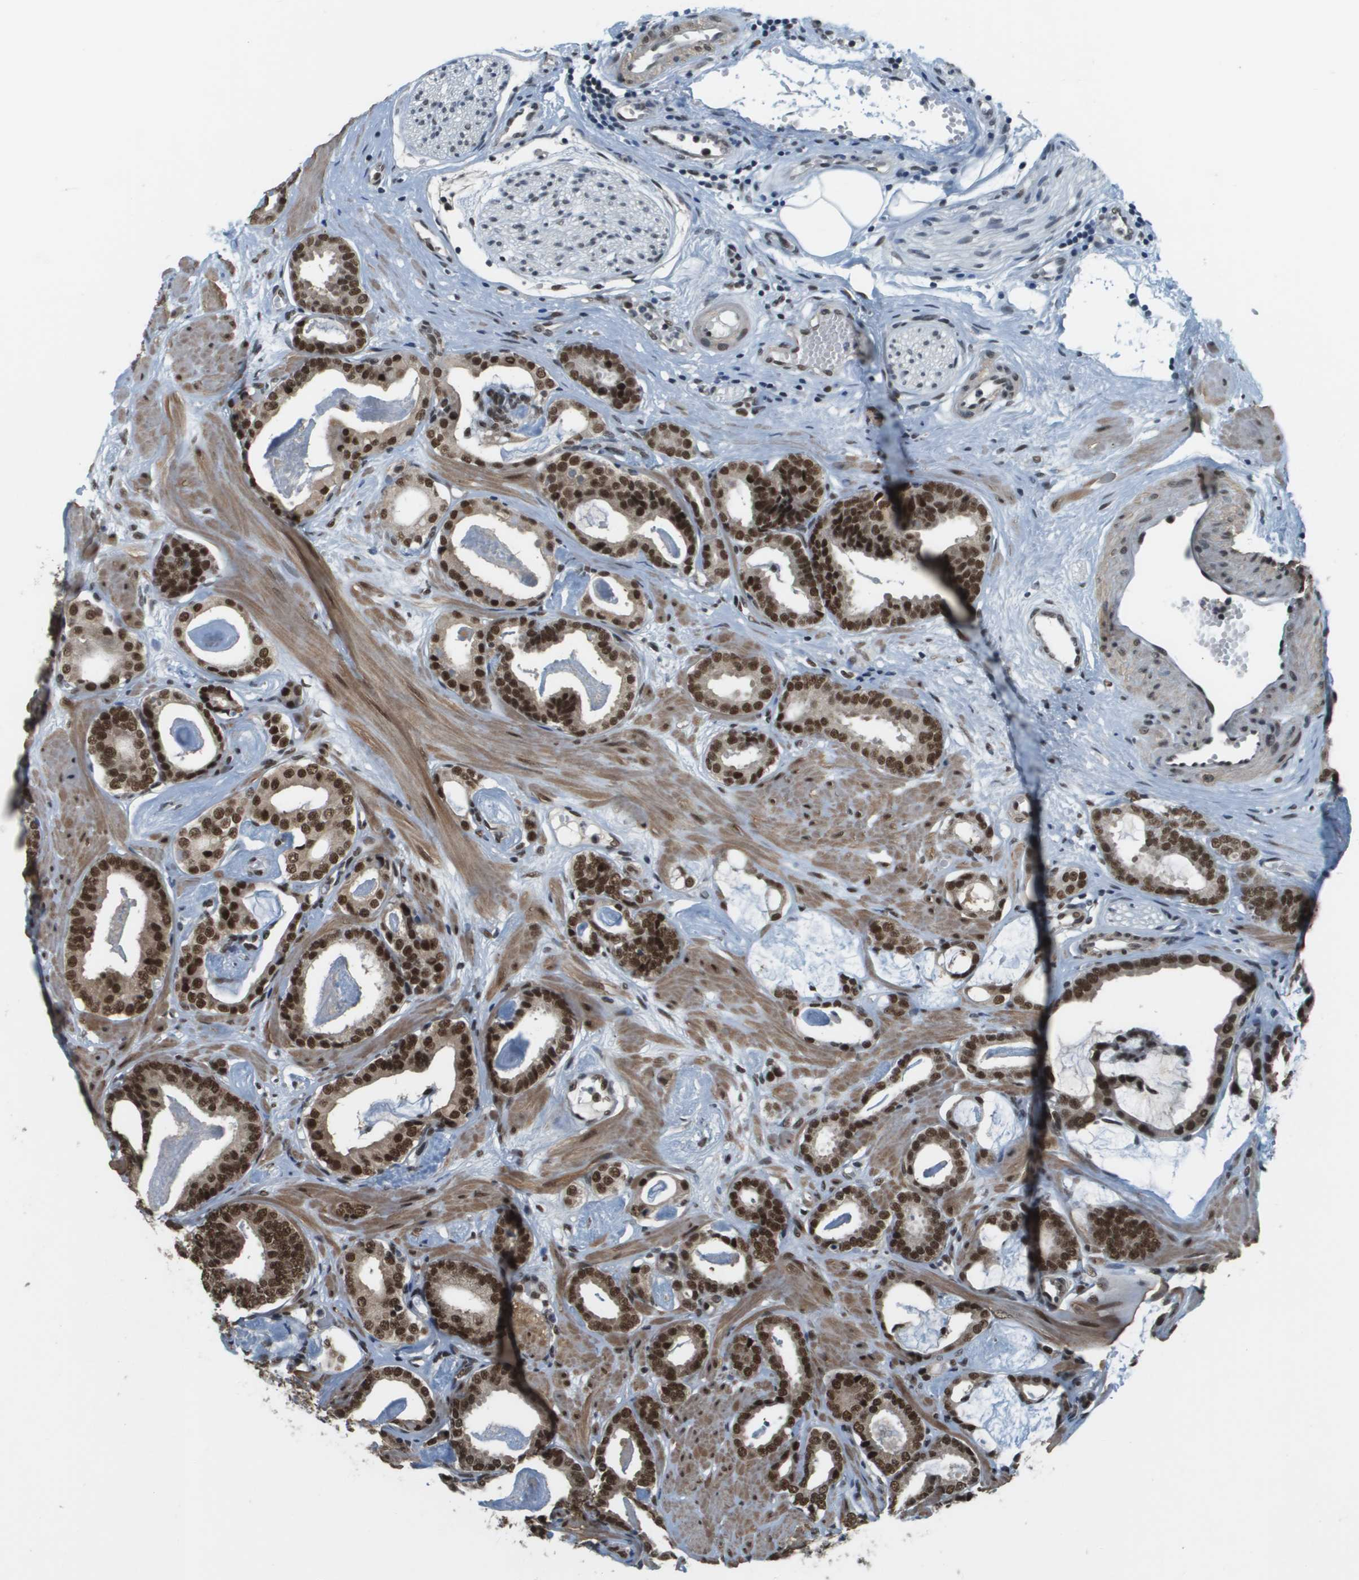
{"staining": {"intensity": "strong", "quantity": ">75%", "location": "cytoplasmic/membranous,nuclear"}, "tissue": "prostate cancer", "cell_type": "Tumor cells", "image_type": "cancer", "snomed": [{"axis": "morphology", "description": "Adenocarcinoma, Low grade"}, {"axis": "topography", "description": "Prostate"}], "caption": "A brown stain labels strong cytoplasmic/membranous and nuclear staining of a protein in human prostate adenocarcinoma (low-grade) tumor cells. The staining is performed using DAB (3,3'-diaminobenzidine) brown chromogen to label protein expression. The nuclei are counter-stained blue using hematoxylin.", "gene": "PRCC", "patient": {"sex": "male", "age": 53}}